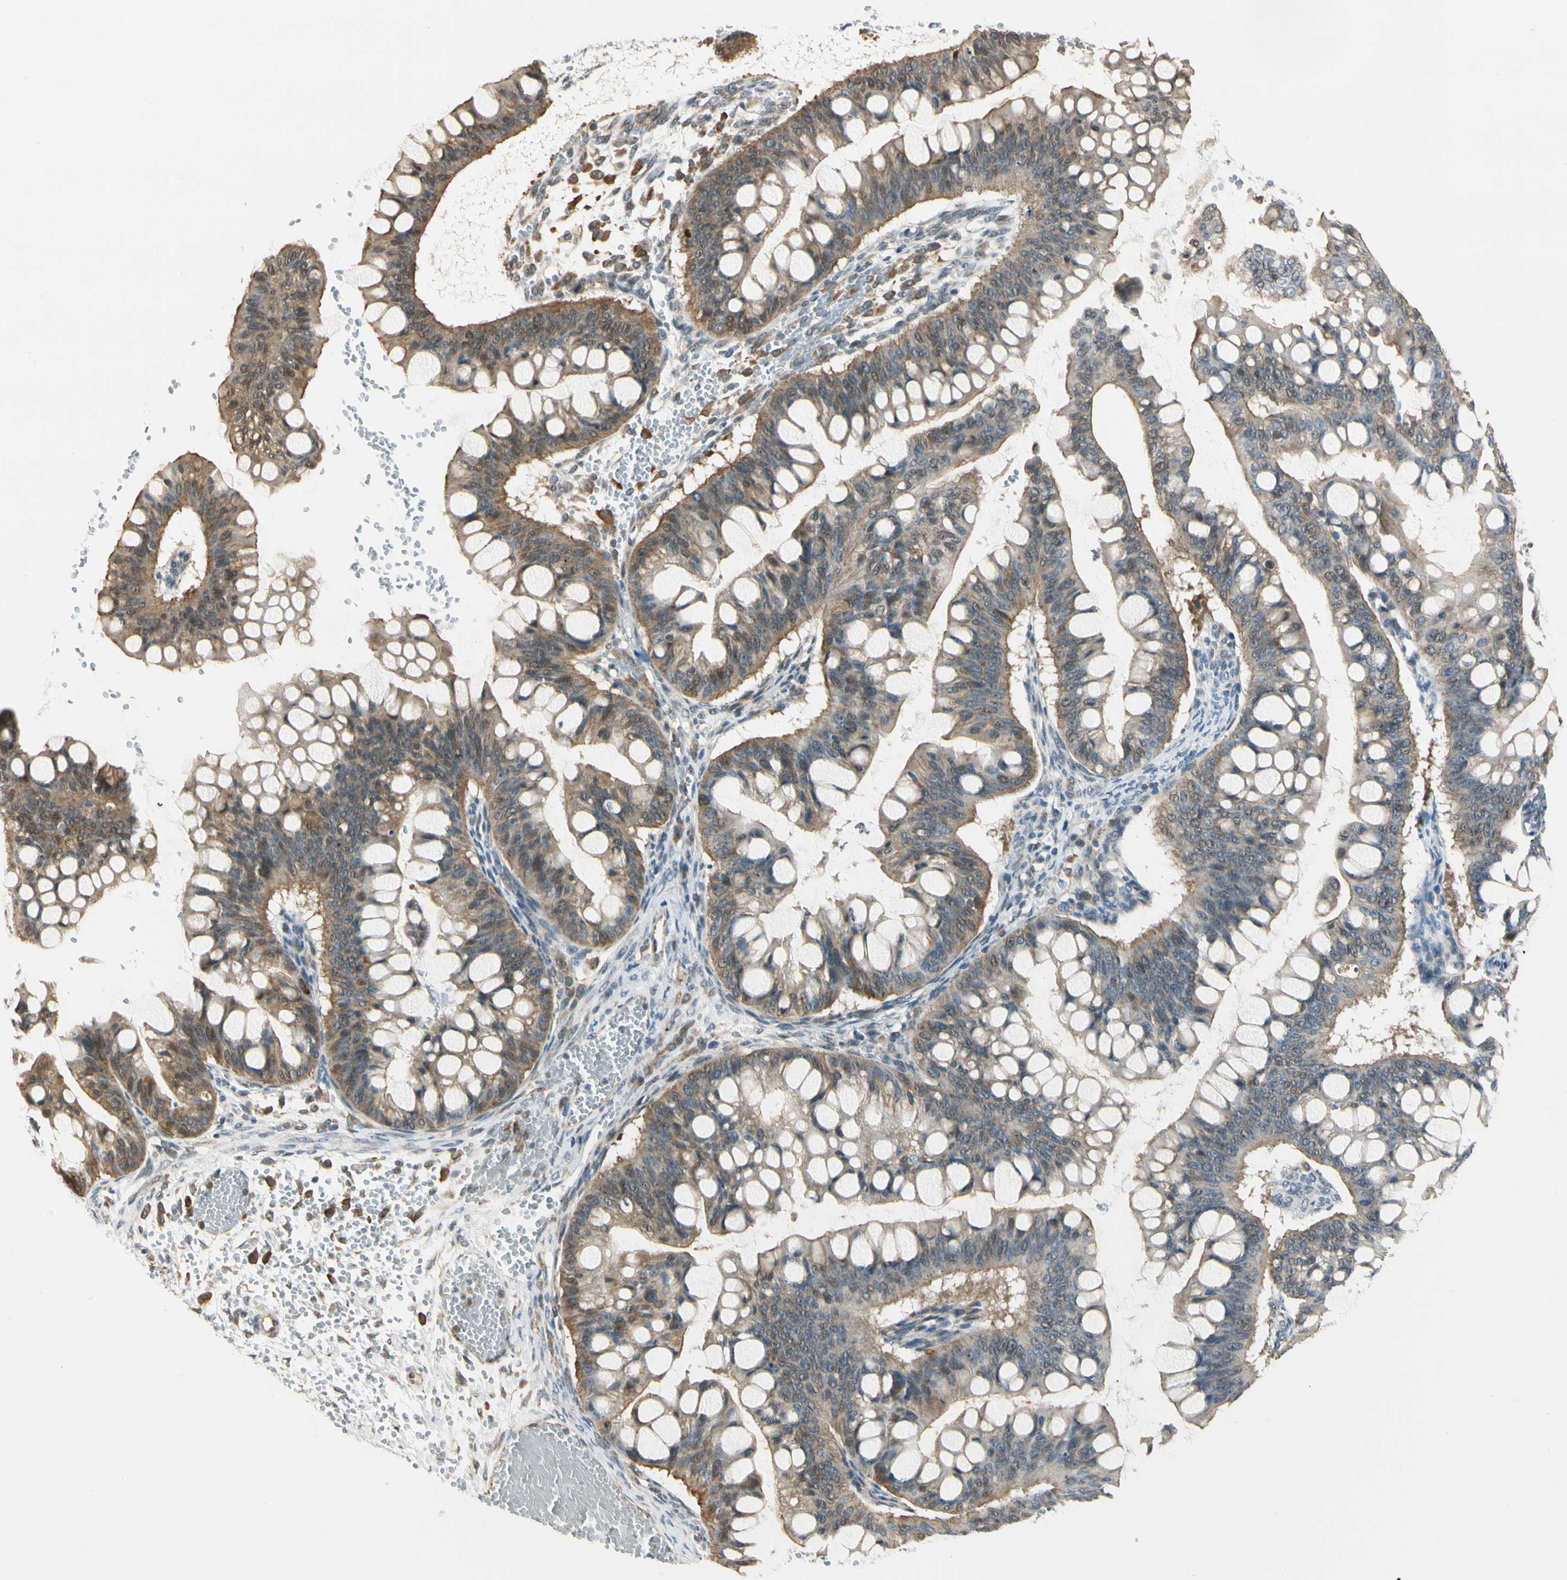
{"staining": {"intensity": "weak", "quantity": ">75%", "location": "cytoplasmic/membranous"}, "tissue": "ovarian cancer", "cell_type": "Tumor cells", "image_type": "cancer", "snomed": [{"axis": "morphology", "description": "Cystadenocarcinoma, mucinous, NOS"}, {"axis": "topography", "description": "Ovary"}], "caption": "Immunohistochemistry (DAB (3,3'-diaminobenzidine)) staining of ovarian mucinous cystadenocarcinoma reveals weak cytoplasmic/membranous protein positivity in about >75% of tumor cells.", "gene": "NPDC1", "patient": {"sex": "female", "age": 73}}